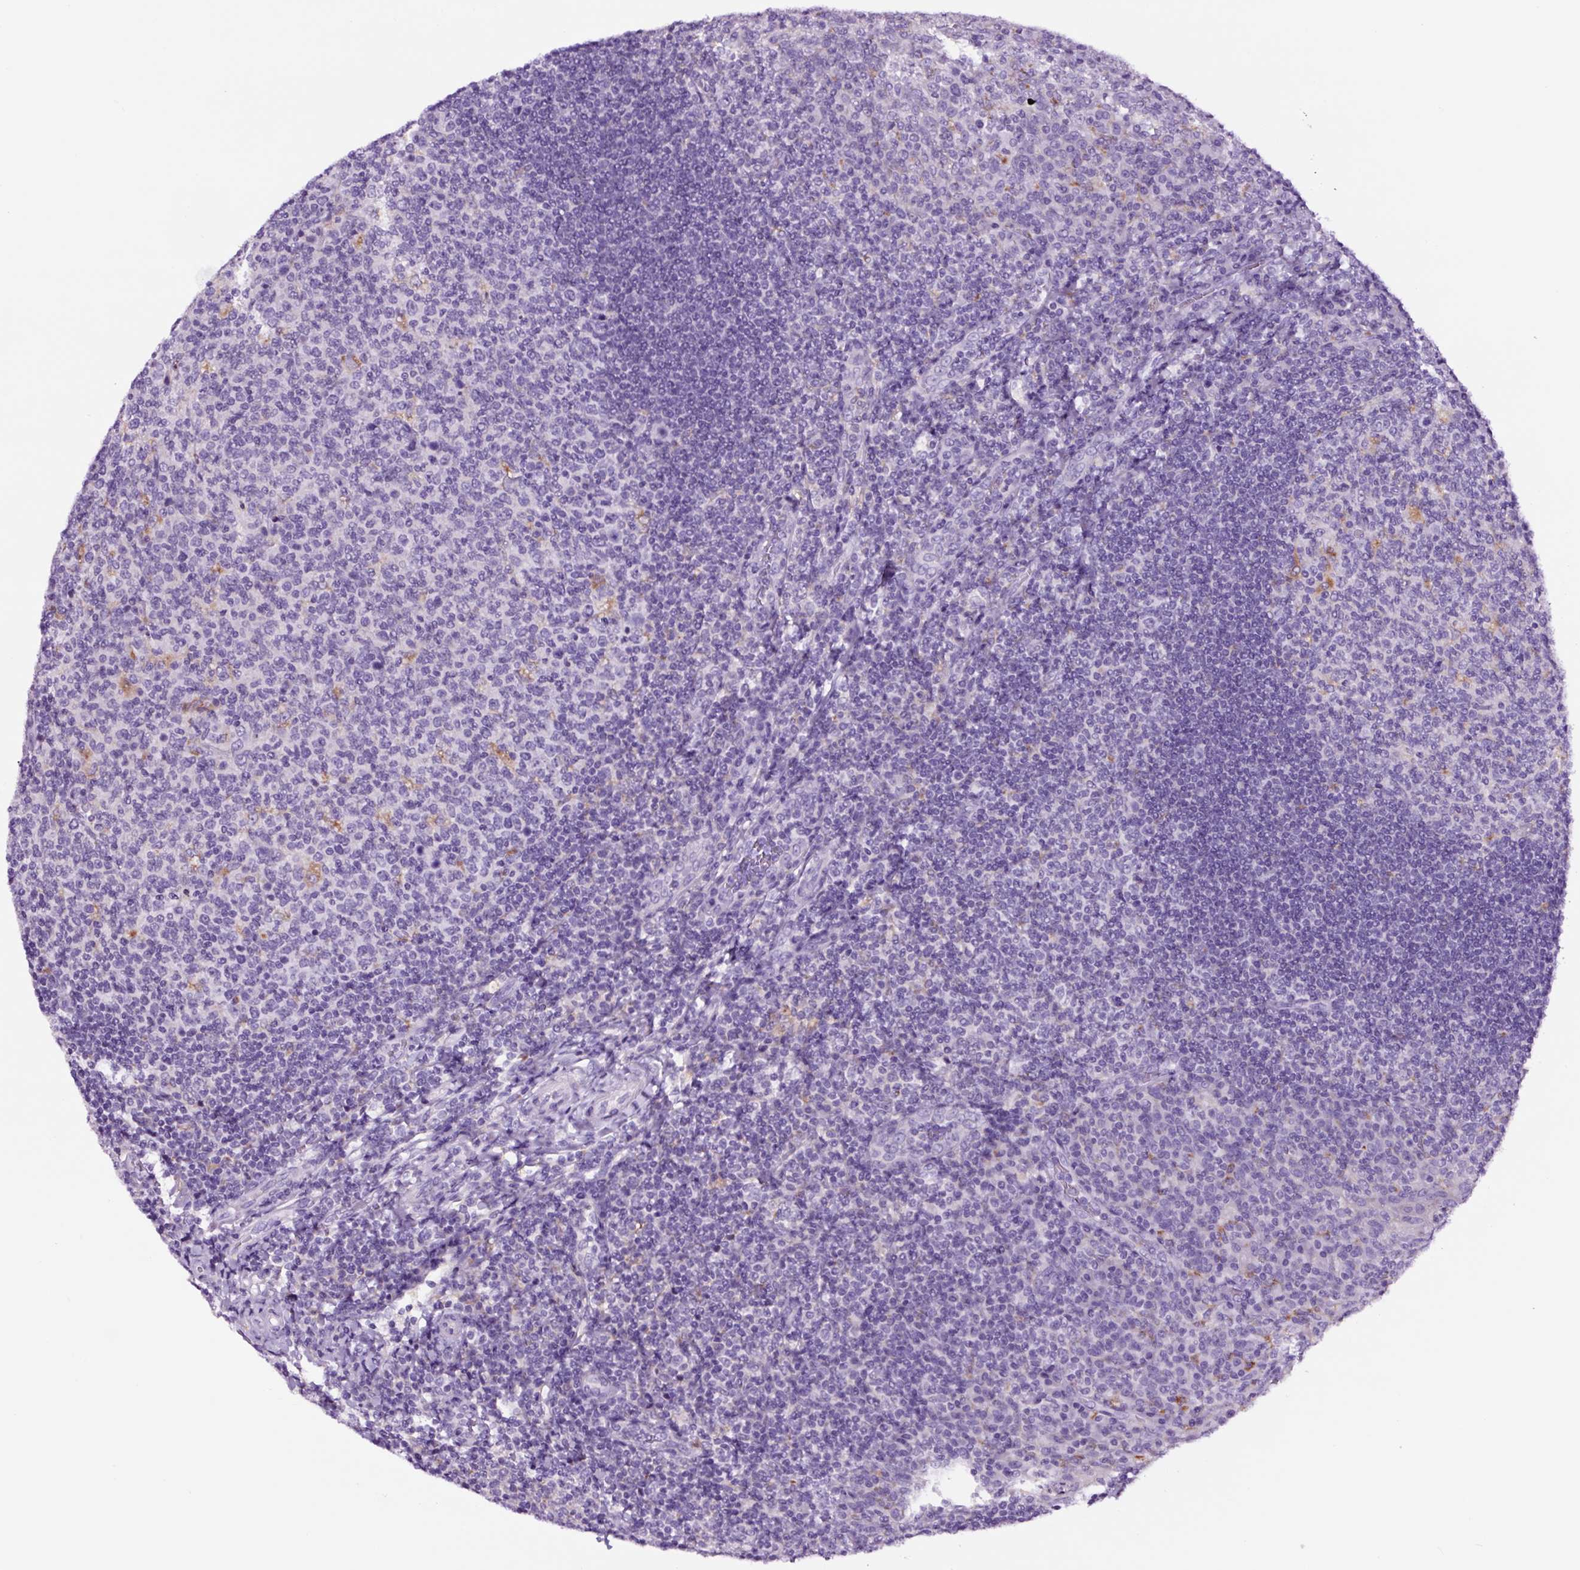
{"staining": {"intensity": "moderate", "quantity": "<25%", "location": "cytoplasmic/membranous"}, "tissue": "tonsil", "cell_type": "Germinal center cells", "image_type": "normal", "snomed": [{"axis": "morphology", "description": "Normal tissue, NOS"}, {"axis": "topography", "description": "Tonsil"}], "caption": "Tonsil was stained to show a protein in brown. There is low levels of moderate cytoplasmic/membranous positivity in about <25% of germinal center cells. The staining was performed using DAB (3,3'-diaminobenzidine), with brown indicating positive protein expression. Nuclei are stained blue with hematoxylin.", "gene": "FBXL7", "patient": {"sex": "female", "age": 10}}